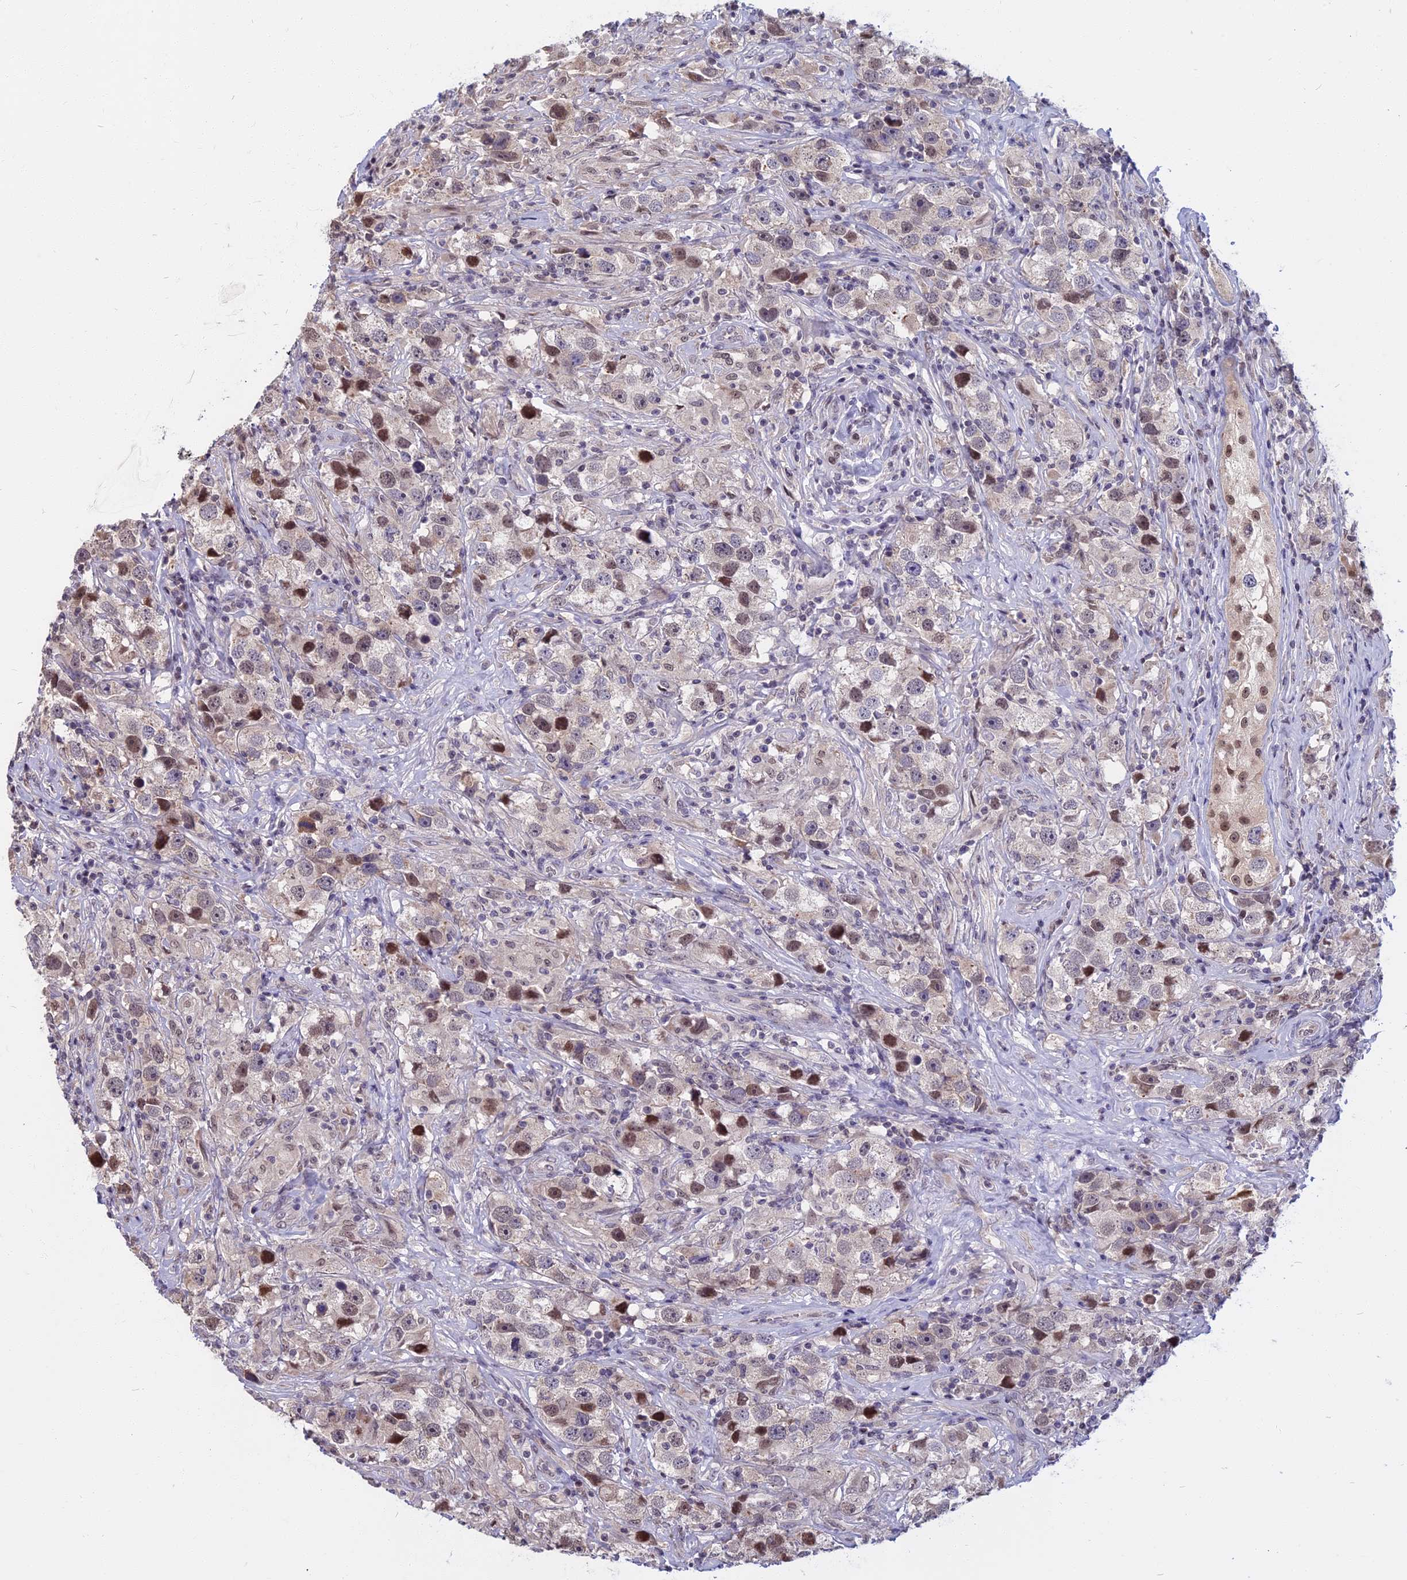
{"staining": {"intensity": "moderate", "quantity": "<25%", "location": "nuclear"}, "tissue": "testis cancer", "cell_type": "Tumor cells", "image_type": "cancer", "snomed": [{"axis": "morphology", "description": "Seminoma, NOS"}, {"axis": "topography", "description": "Testis"}], "caption": "A micrograph of human testis seminoma stained for a protein exhibits moderate nuclear brown staining in tumor cells. (brown staining indicates protein expression, while blue staining denotes nuclei).", "gene": "CCDC113", "patient": {"sex": "male", "age": 49}}